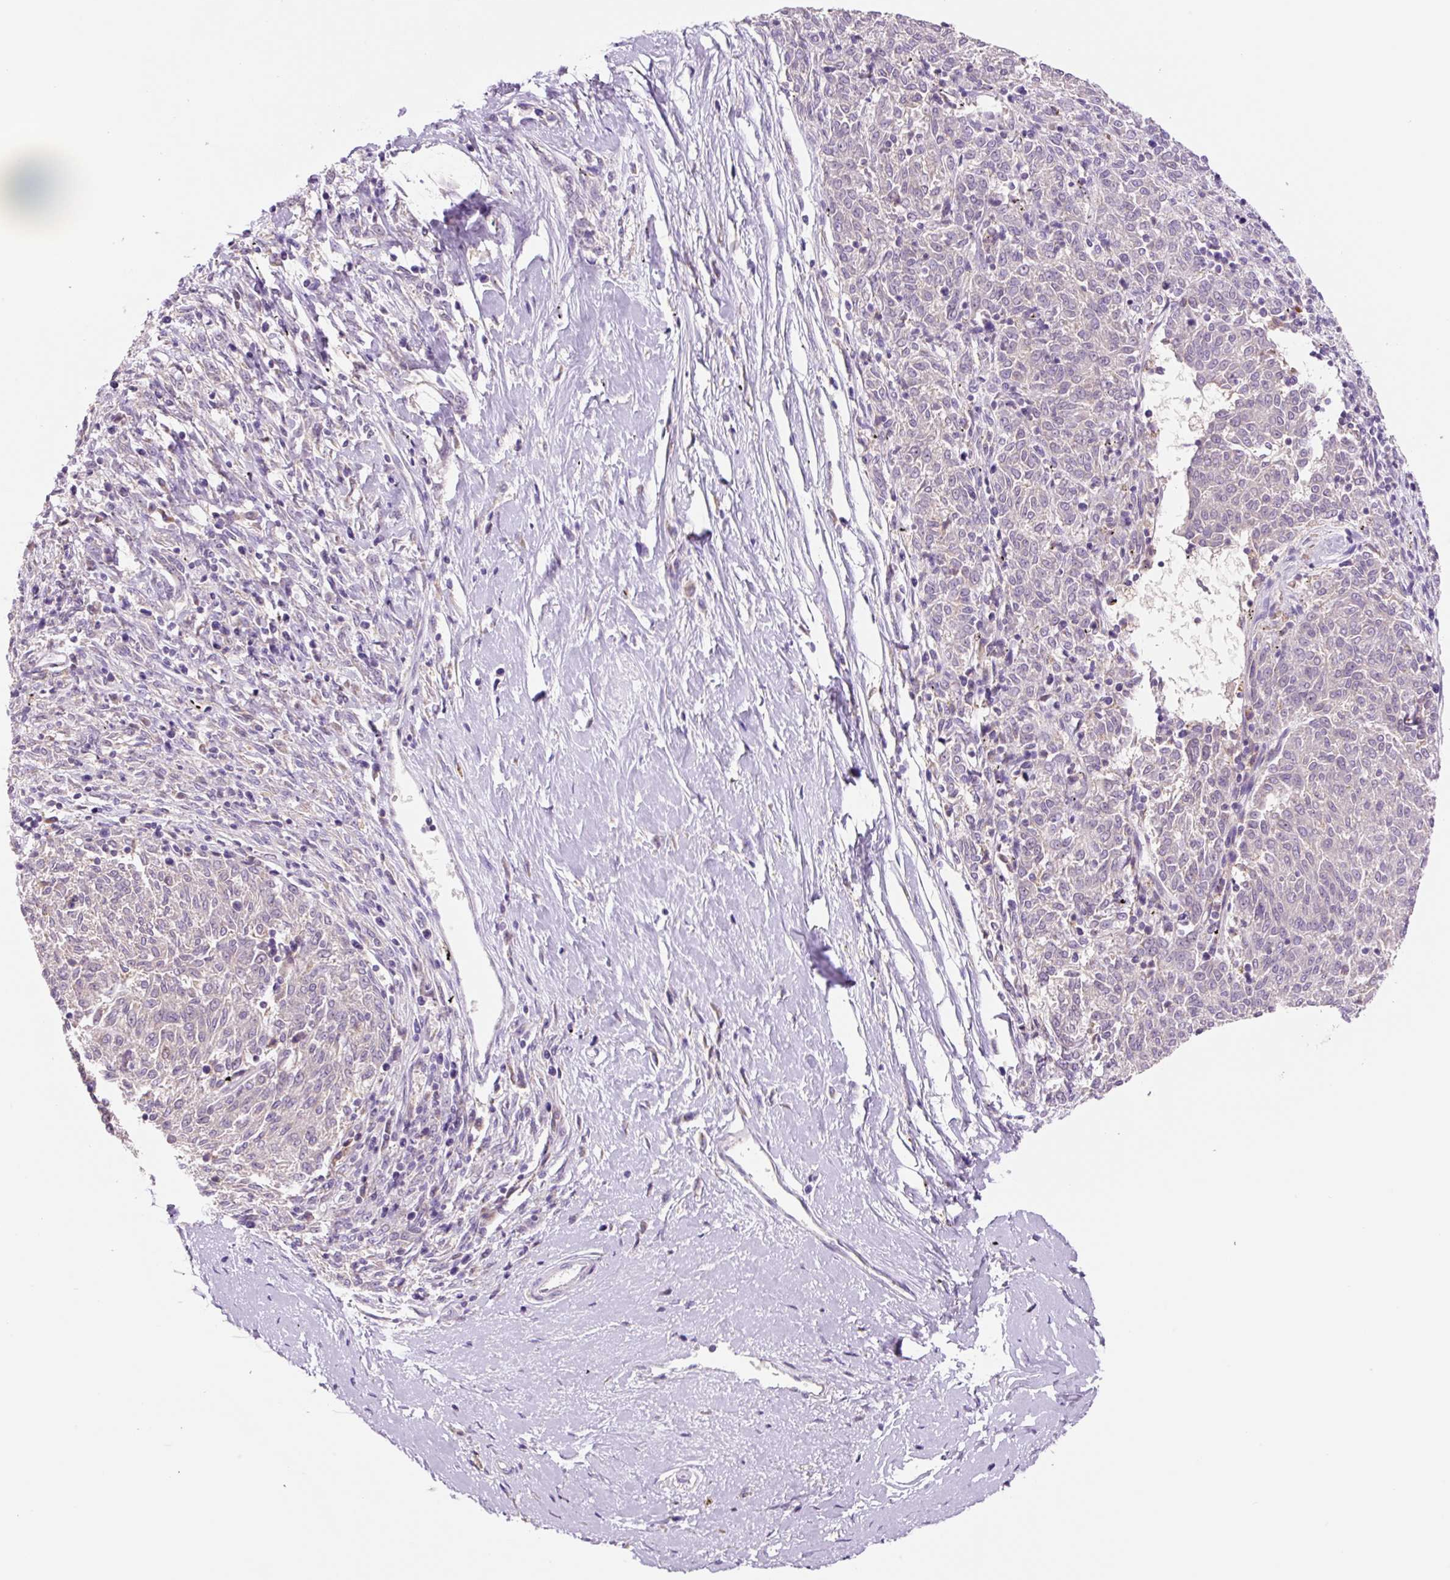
{"staining": {"intensity": "negative", "quantity": "none", "location": "none"}, "tissue": "melanoma", "cell_type": "Tumor cells", "image_type": "cancer", "snomed": [{"axis": "morphology", "description": "Malignant melanoma, NOS"}, {"axis": "topography", "description": "Skin"}], "caption": "An IHC micrograph of malignant melanoma is shown. There is no staining in tumor cells of malignant melanoma. (Brightfield microscopy of DAB immunohistochemistry (IHC) at high magnification).", "gene": "PCK2", "patient": {"sex": "female", "age": 72}}